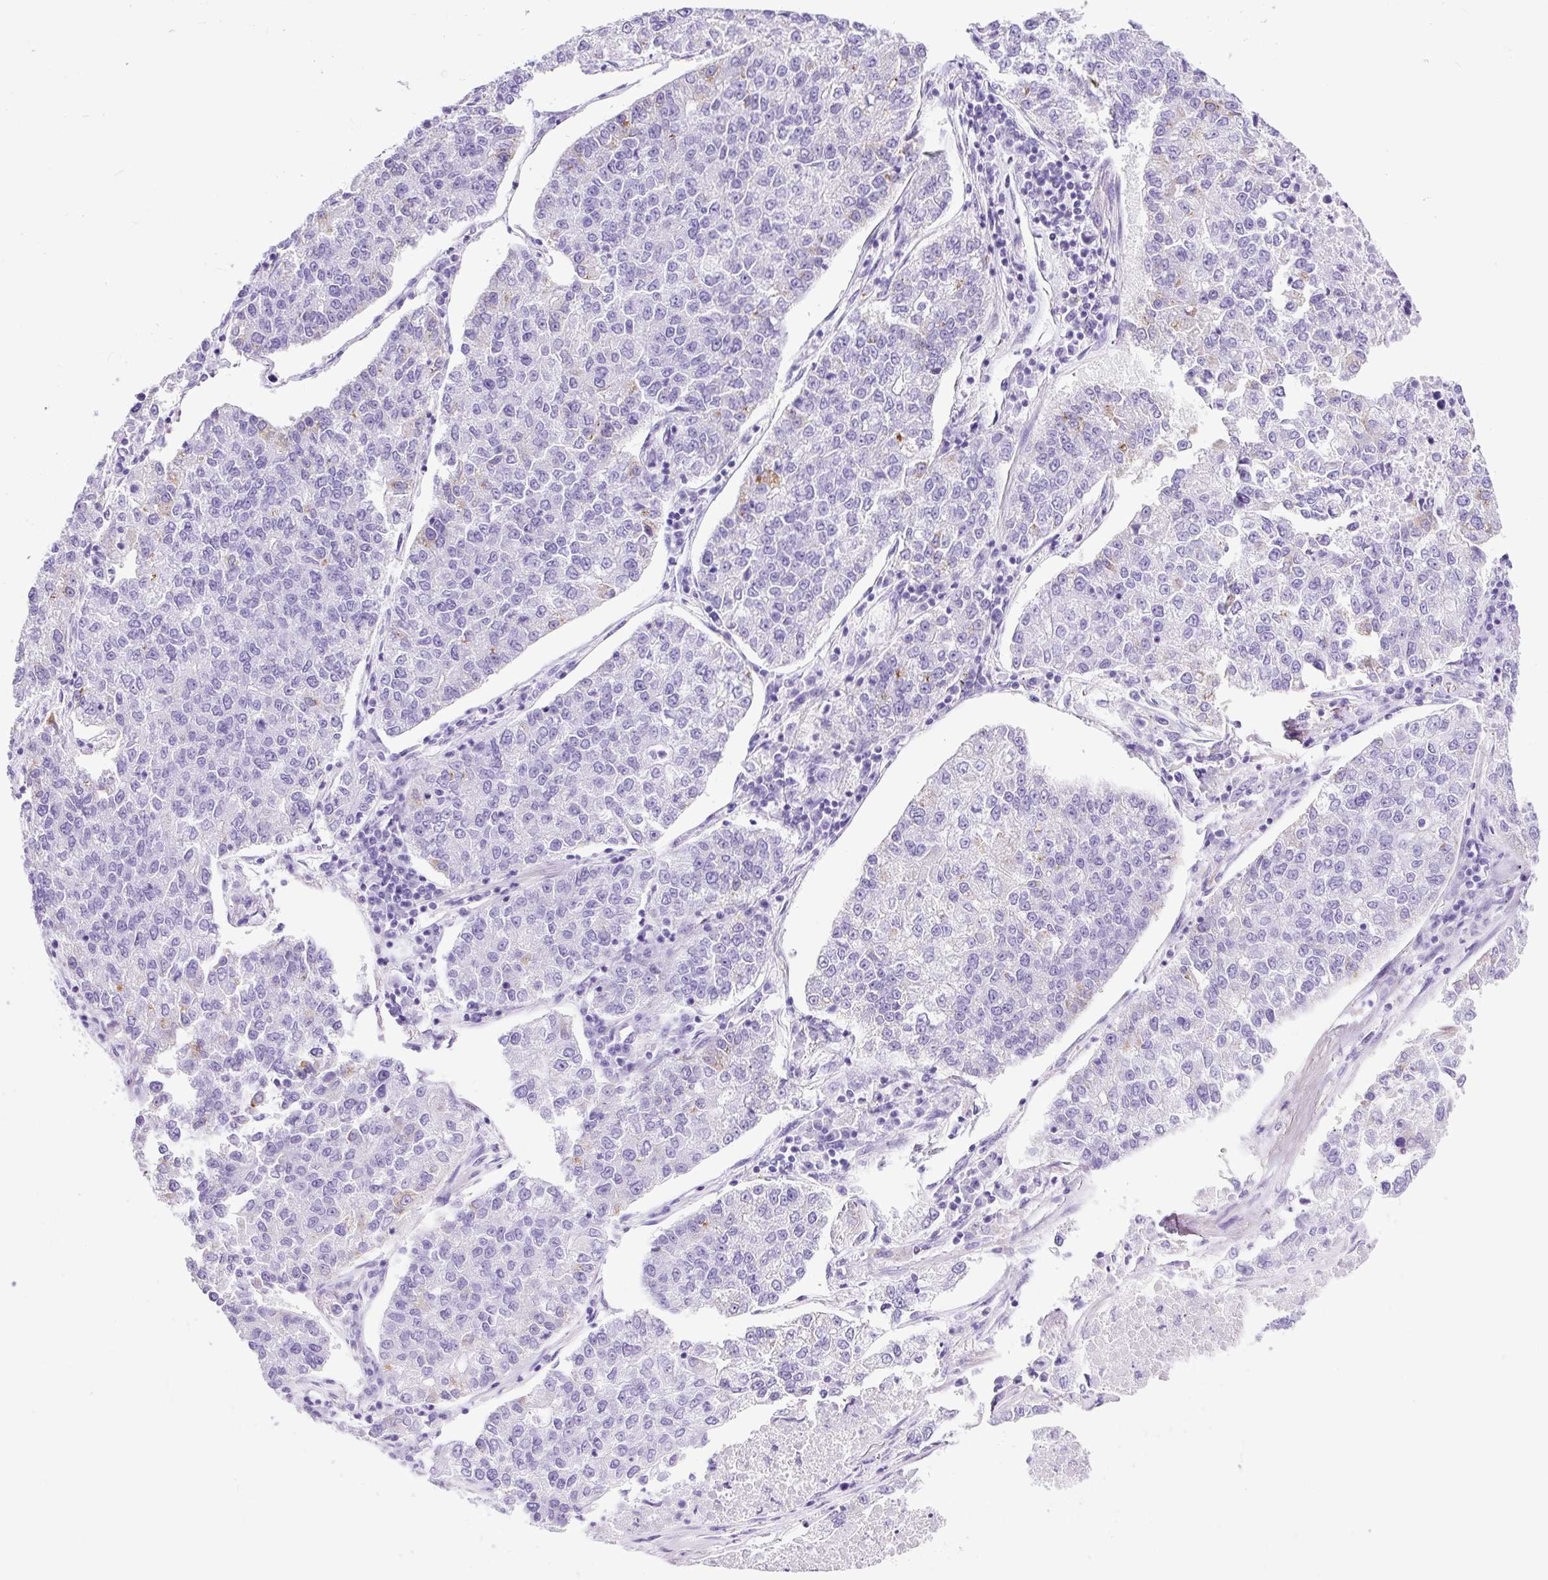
{"staining": {"intensity": "negative", "quantity": "none", "location": "none"}, "tissue": "lung cancer", "cell_type": "Tumor cells", "image_type": "cancer", "snomed": [{"axis": "morphology", "description": "Adenocarcinoma, NOS"}, {"axis": "topography", "description": "Lung"}], "caption": "Immunohistochemistry of human lung cancer (adenocarcinoma) demonstrates no positivity in tumor cells.", "gene": "PDIA2", "patient": {"sex": "male", "age": 49}}